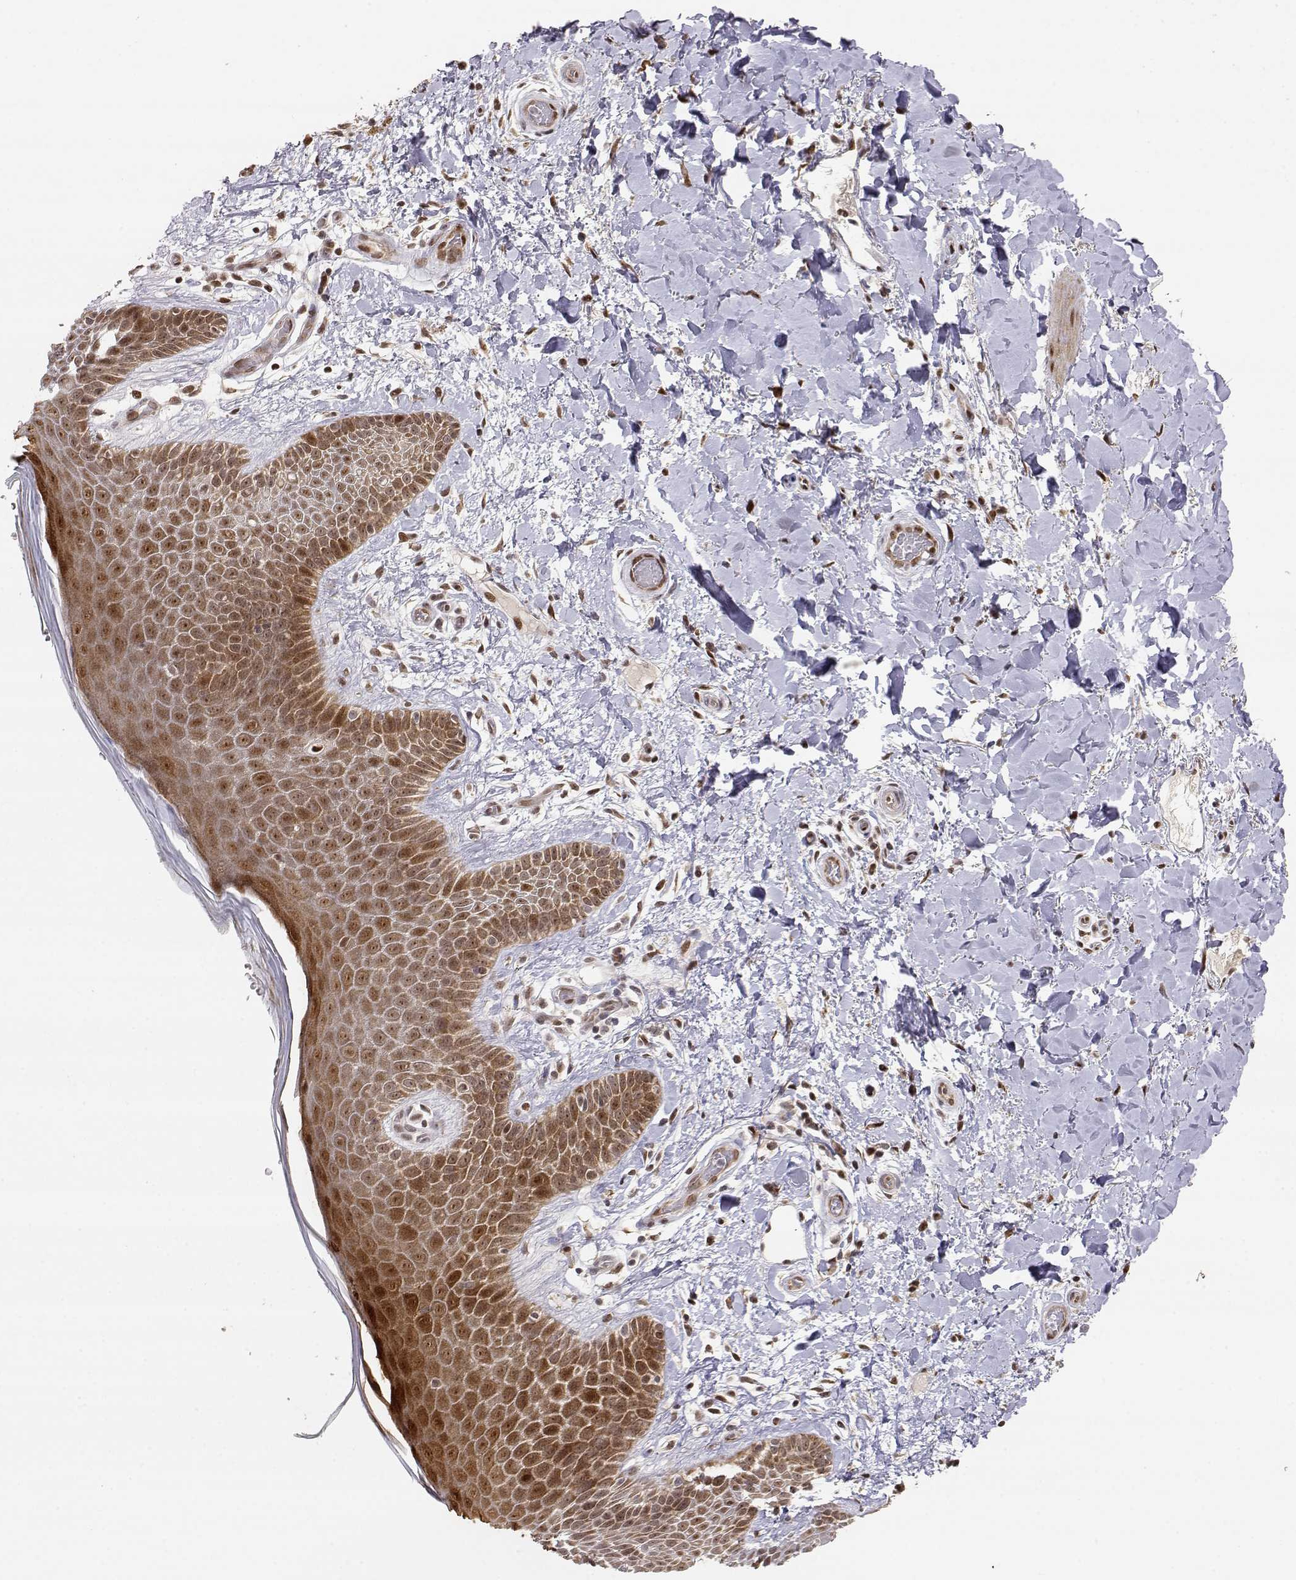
{"staining": {"intensity": "strong", "quantity": ">75%", "location": "cytoplasmic/membranous,nuclear"}, "tissue": "skin", "cell_type": "Epidermal cells", "image_type": "normal", "snomed": [{"axis": "morphology", "description": "Normal tissue, NOS"}, {"axis": "topography", "description": "Anal"}], "caption": "The micrograph reveals staining of normal skin, revealing strong cytoplasmic/membranous,nuclear protein positivity (brown color) within epidermal cells. The protein is shown in brown color, while the nuclei are stained blue.", "gene": "BRCA1", "patient": {"sex": "male", "age": 36}}